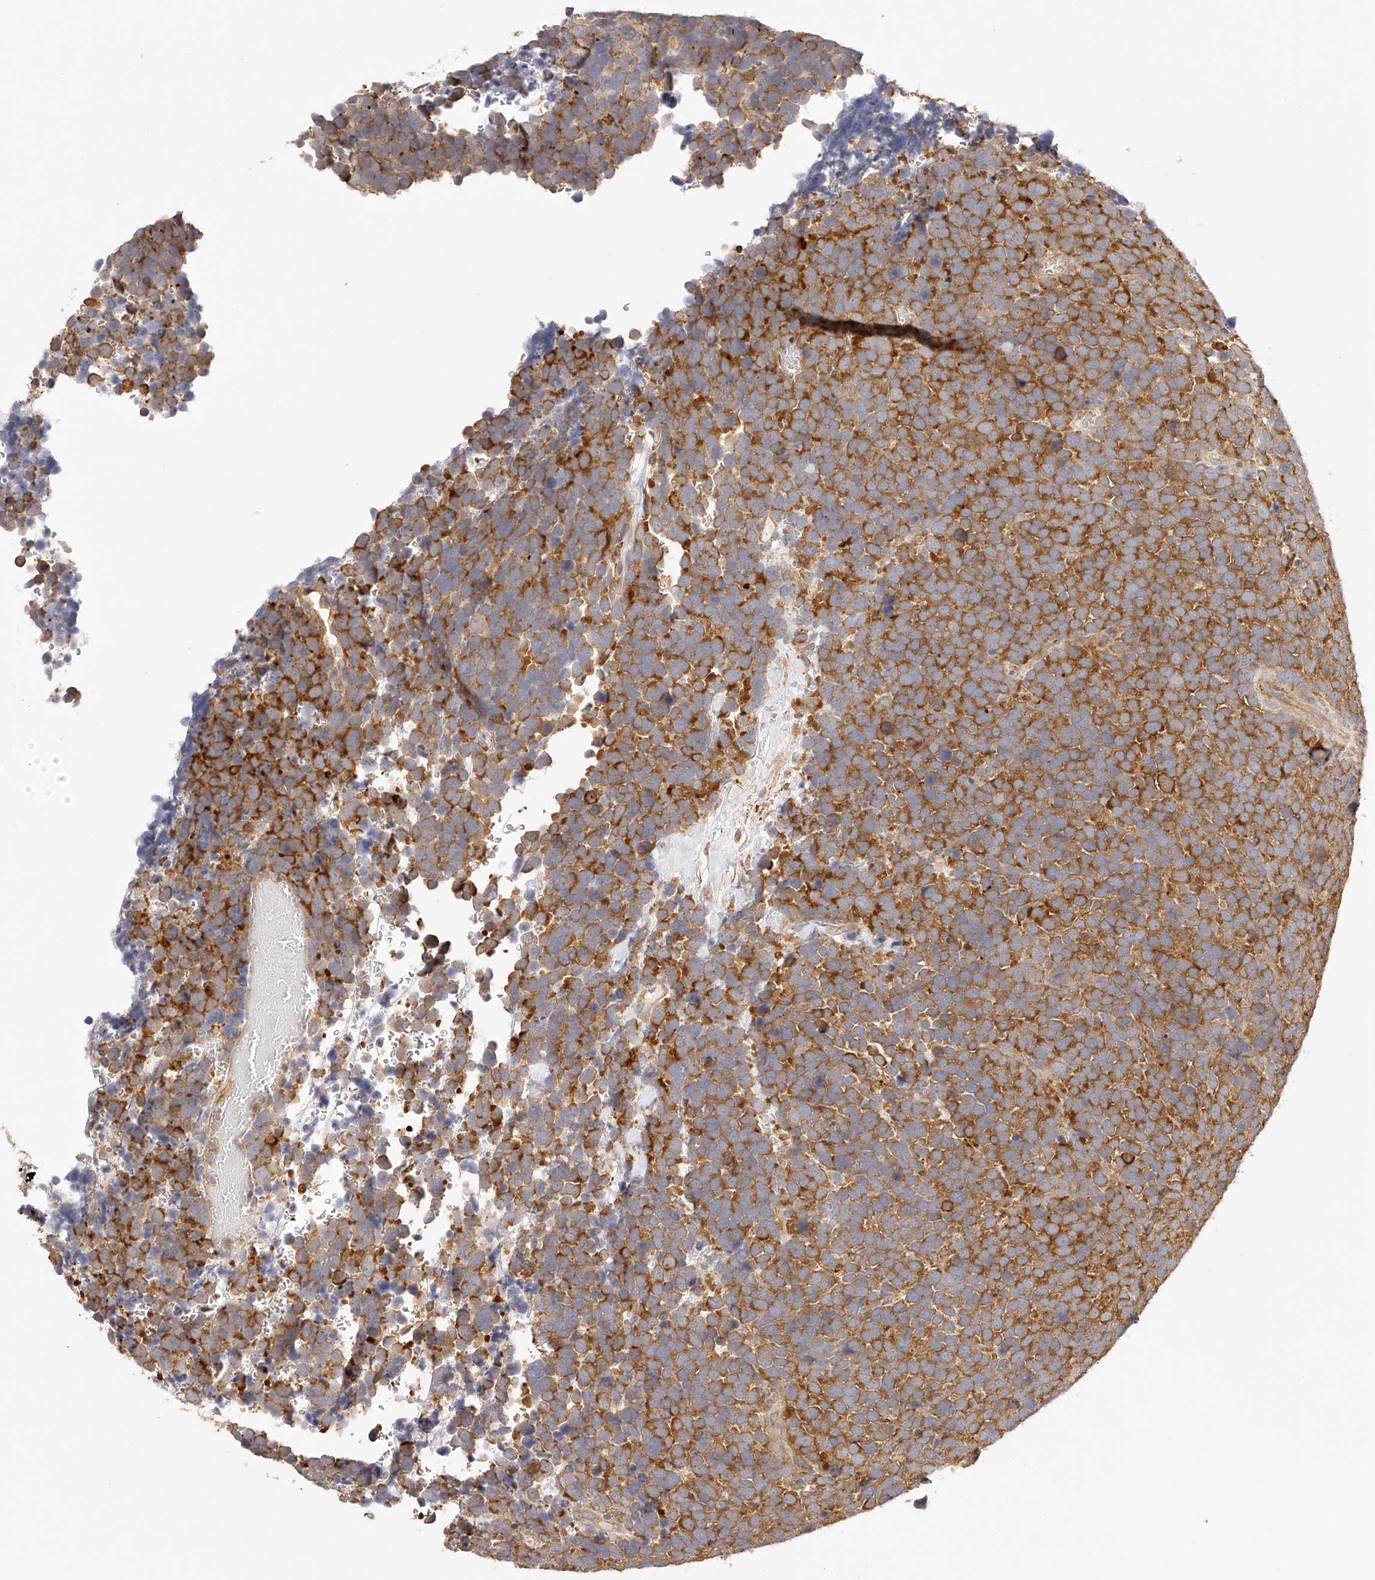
{"staining": {"intensity": "strong", "quantity": ">75%", "location": "cytoplasmic/membranous"}, "tissue": "urothelial cancer", "cell_type": "Tumor cells", "image_type": "cancer", "snomed": [{"axis": "morphology", "description": "Urothelial carcinoma, High grade"}, {"axis": "topography", "description": "Urinary bladder"}], "caption": "High-magnification brightfield microscopy of urothelial cancer stained with DAB (brown) and counterstained with hematoxylin (blue). tumor cells exhibit strong cytoplasmic/membranous expression is present in about>75% of cells.", "gene": "SYNC", "patient": {"sex": "female", "age": 82}}